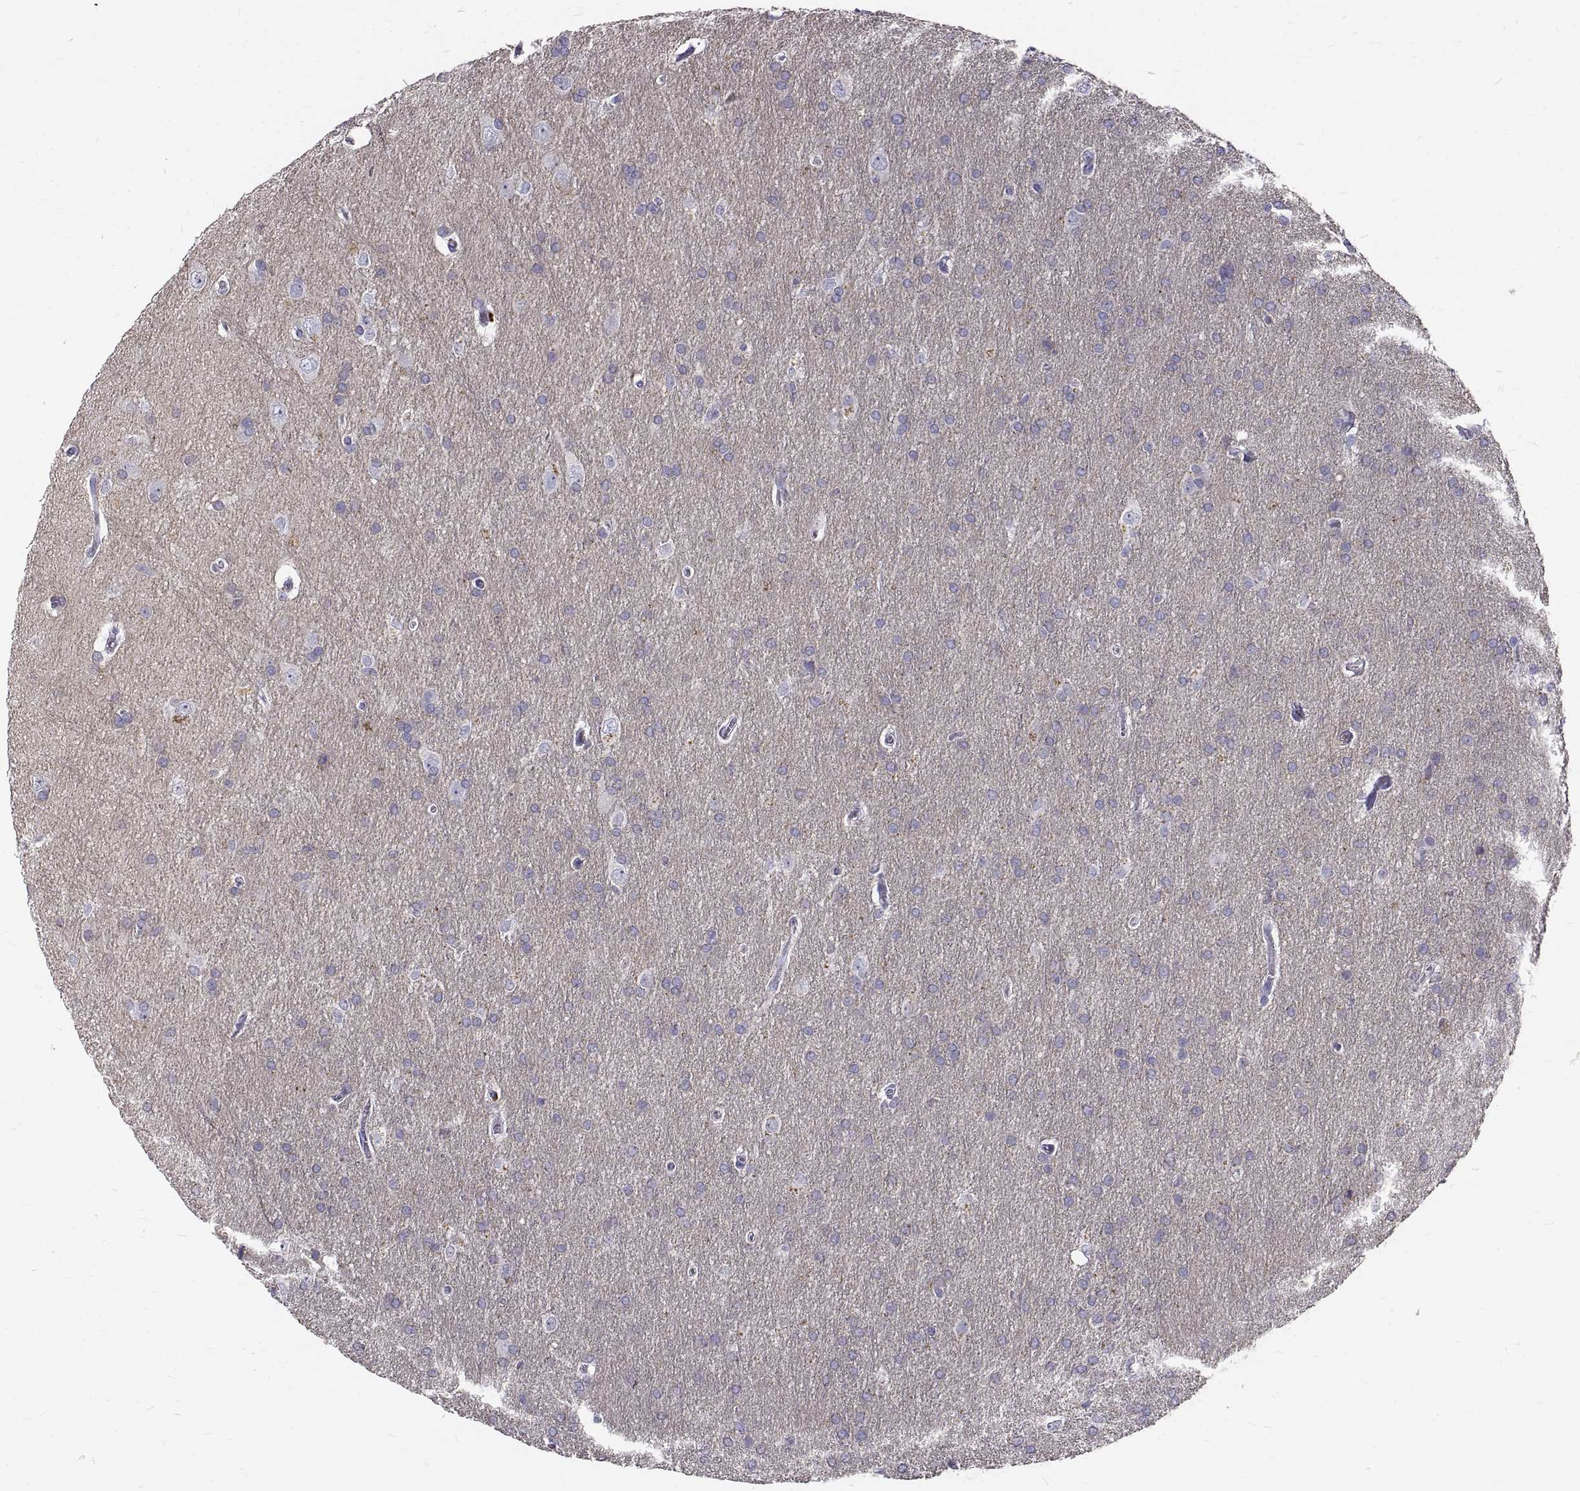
{"staining": {"intensity": "negative", "quantity": "none", "location": "none"}, "tissue": "glioma", "cell_type": "Tumor cells", "image_type": "cancer", "snomed": [{"axis": "morphology", "description": "Glioma, malignant, Low grade"}, {"axis": "topography", "description": "Brain"}], "caption": "Tumor cells show no significant protein positivity in glioma.", "gene": "GNG12", "patient": {"sex": "female", "age": 32}}